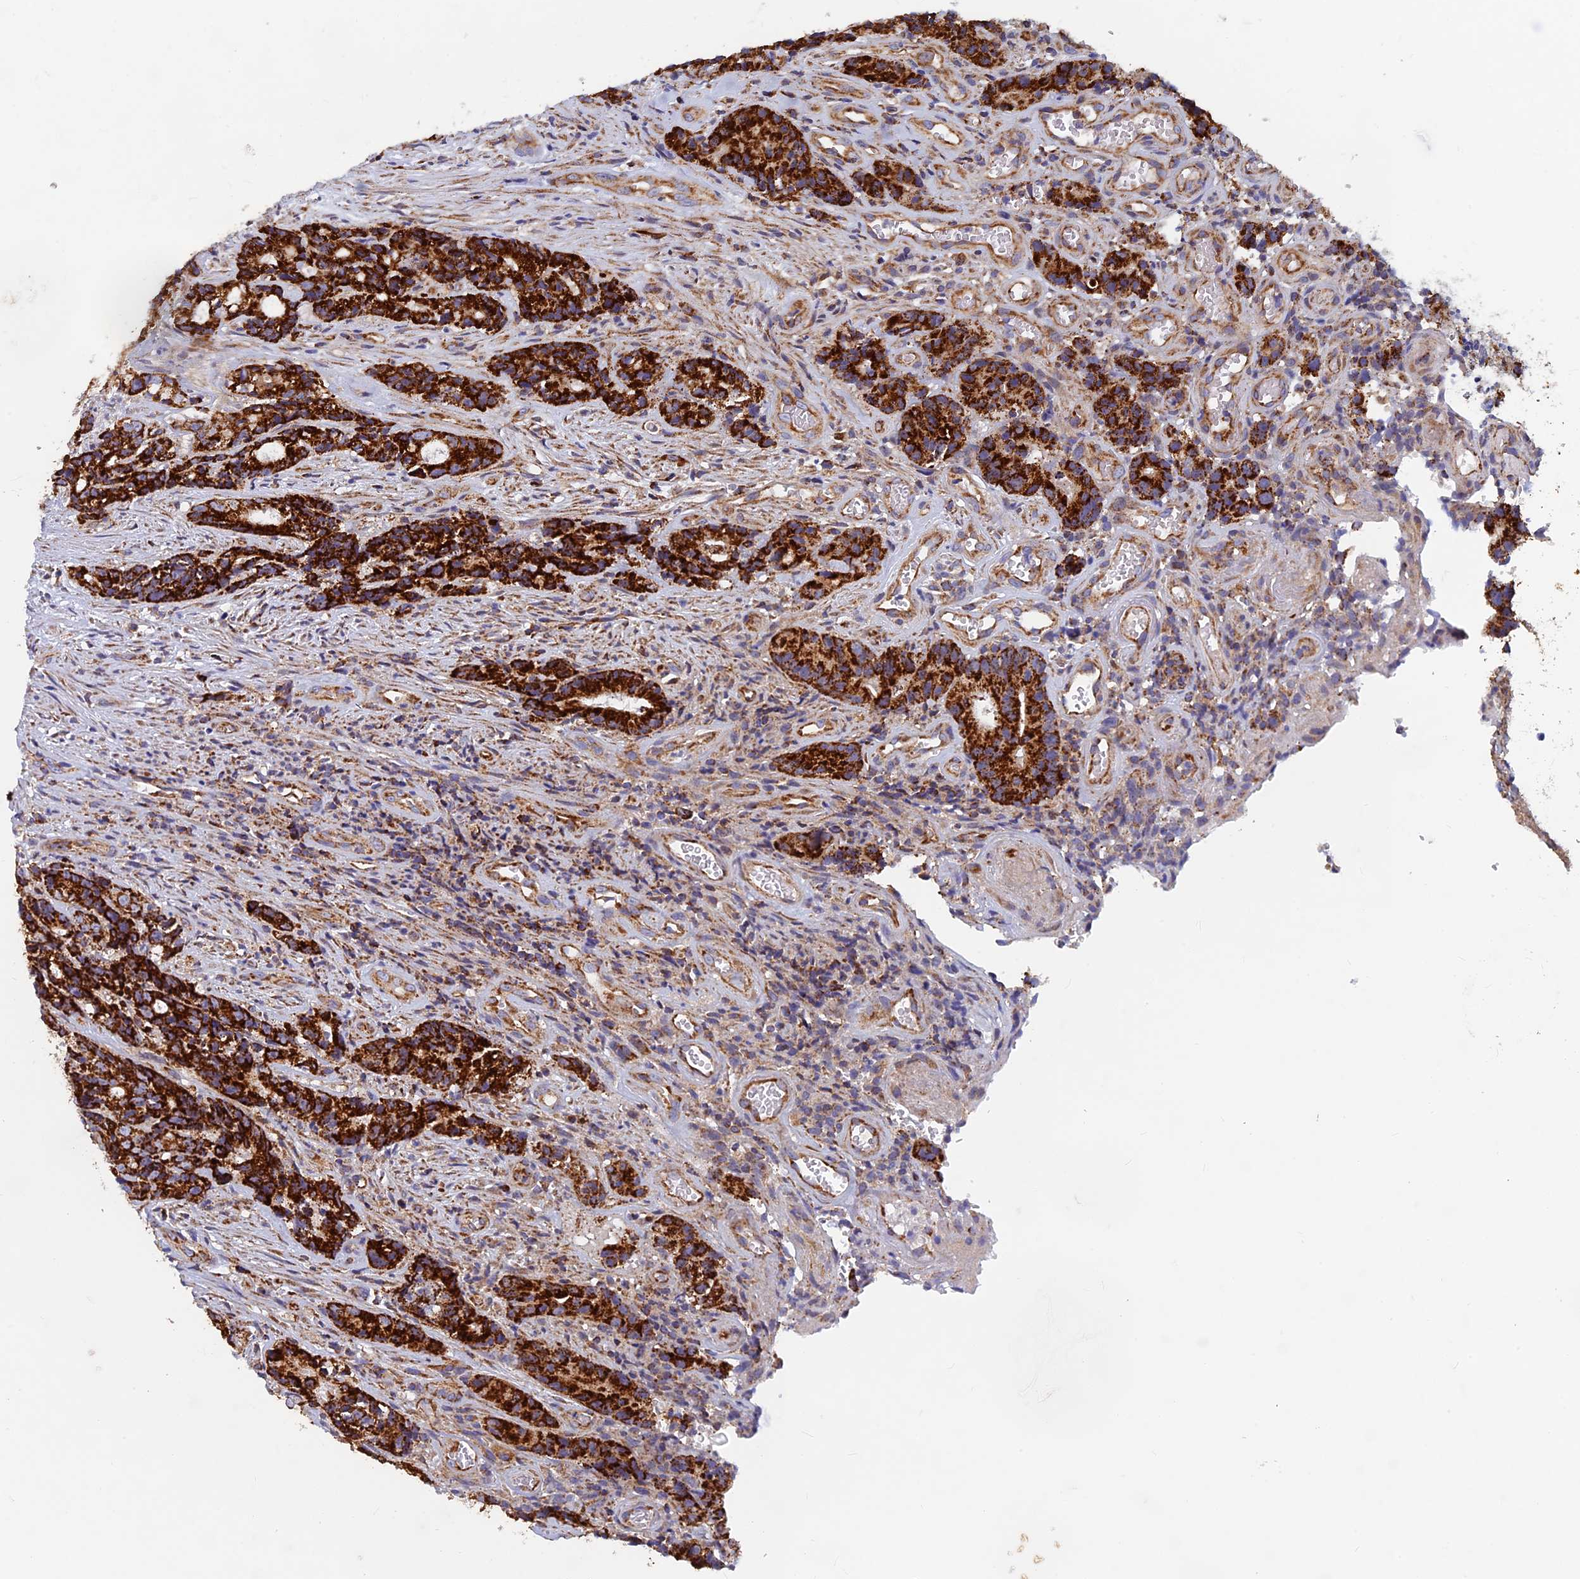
{"staining": {"intensity": "strong", "quantity": ">75%", "location": "cytoplasmic/membranous"}, "tissue": "colorectal cancer", "cell_type": "Tumor cells", "image_type": "cancer", "snomed": [{"axis": "morphology", "description": "Adenocarcinoma, NOS"}, {"axis": "topography", "description": "Colon"}], "caption": "A high amount of strong cytoplasmic/membranous positivity is appreciated in approximately >75% of tumor cells in colorectal cancer tissue.", "gene": "MRPS9", "patient": {"sex": "female", "age": 57}}